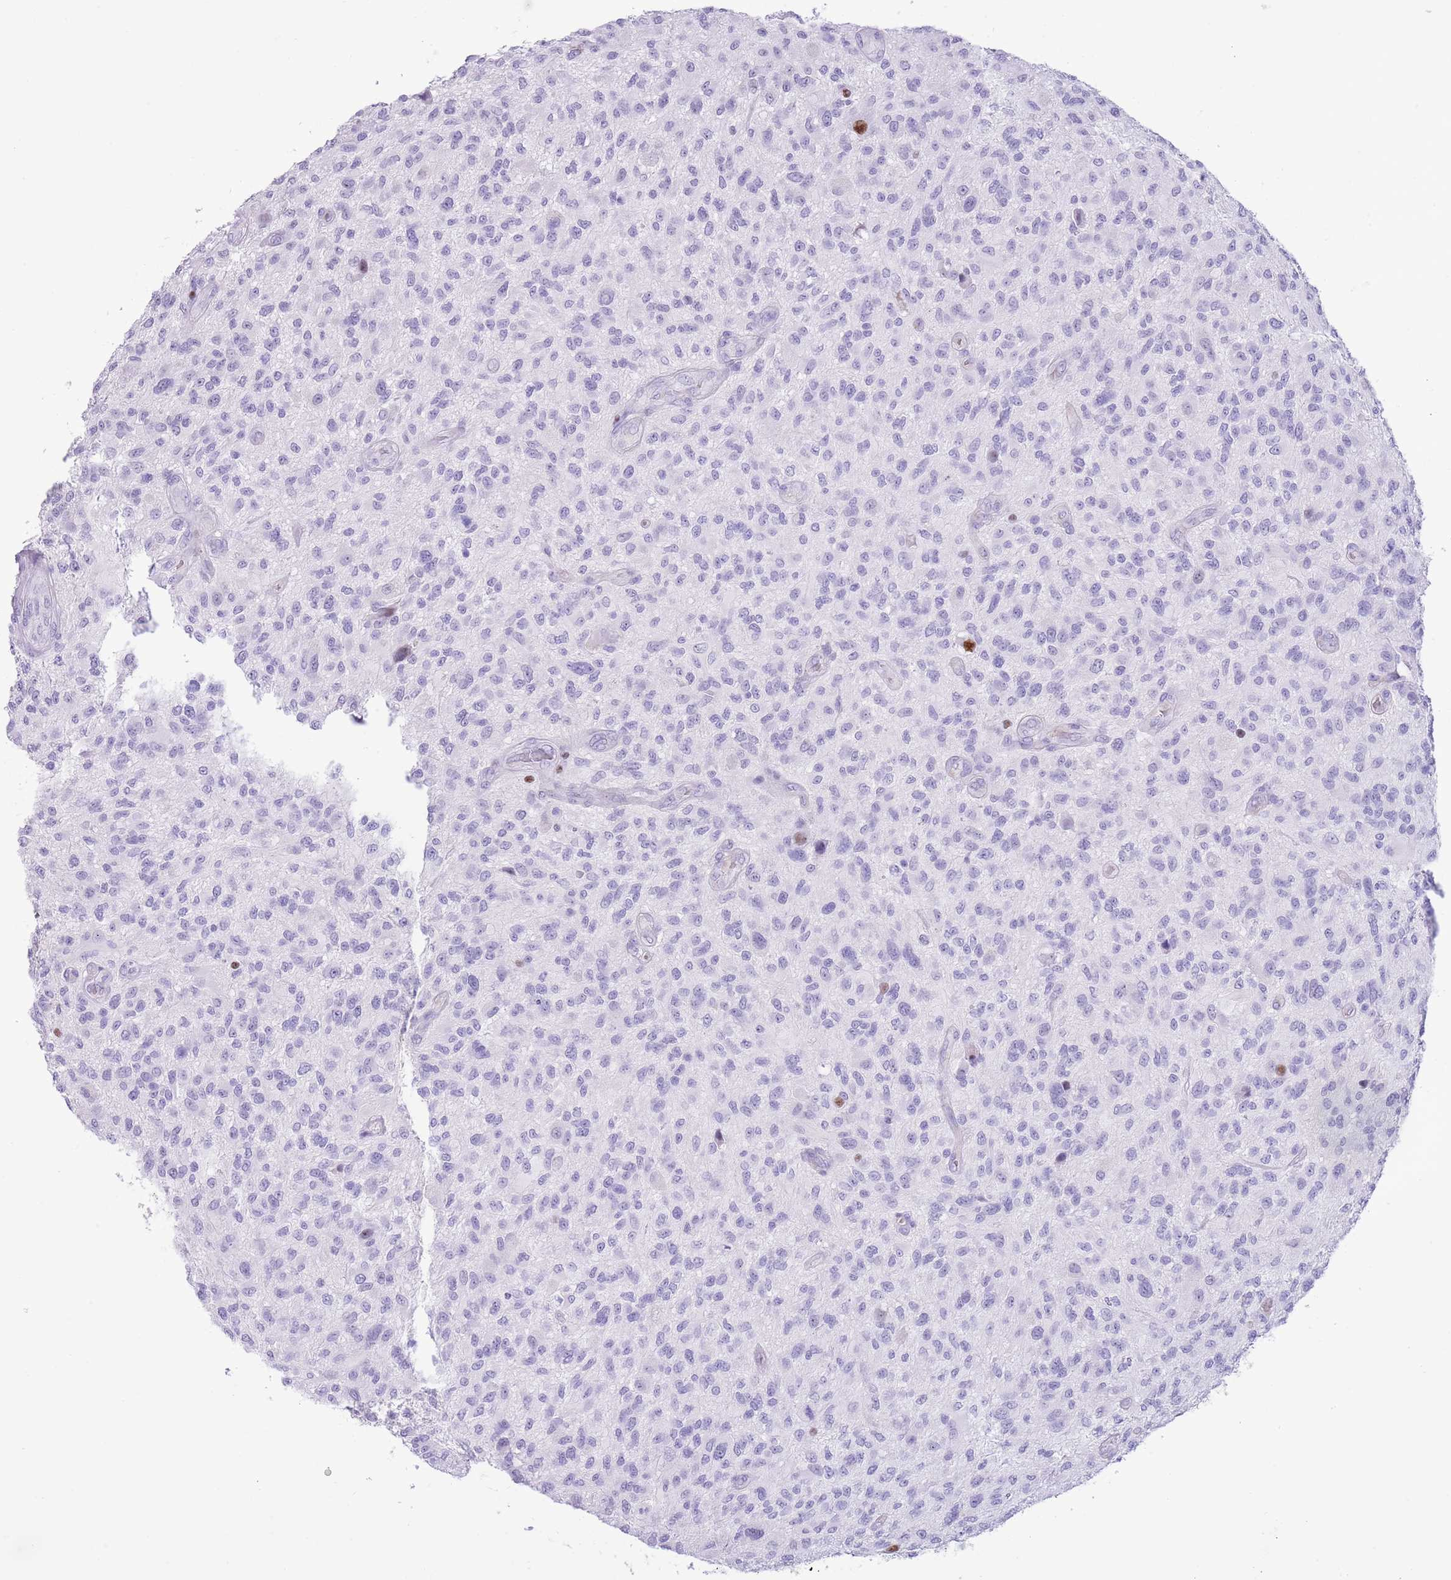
{"staining": {"intensity": "negative", "quantity": "none", "location": "none"}, "tissue": "glioma", "cell_type": "Tumor cells", "image_type": "cancer", "snomed": [{"axis": "morphology", "description": "Glioma, malignant, High grade"}, {"axis": "topography", "description": "Brain"}], "caption": "The micrograph shows no significant staining in tumor cells of glioma.", "gene": "BCL11B", "patient": {"sex": "male", "age": 47}}